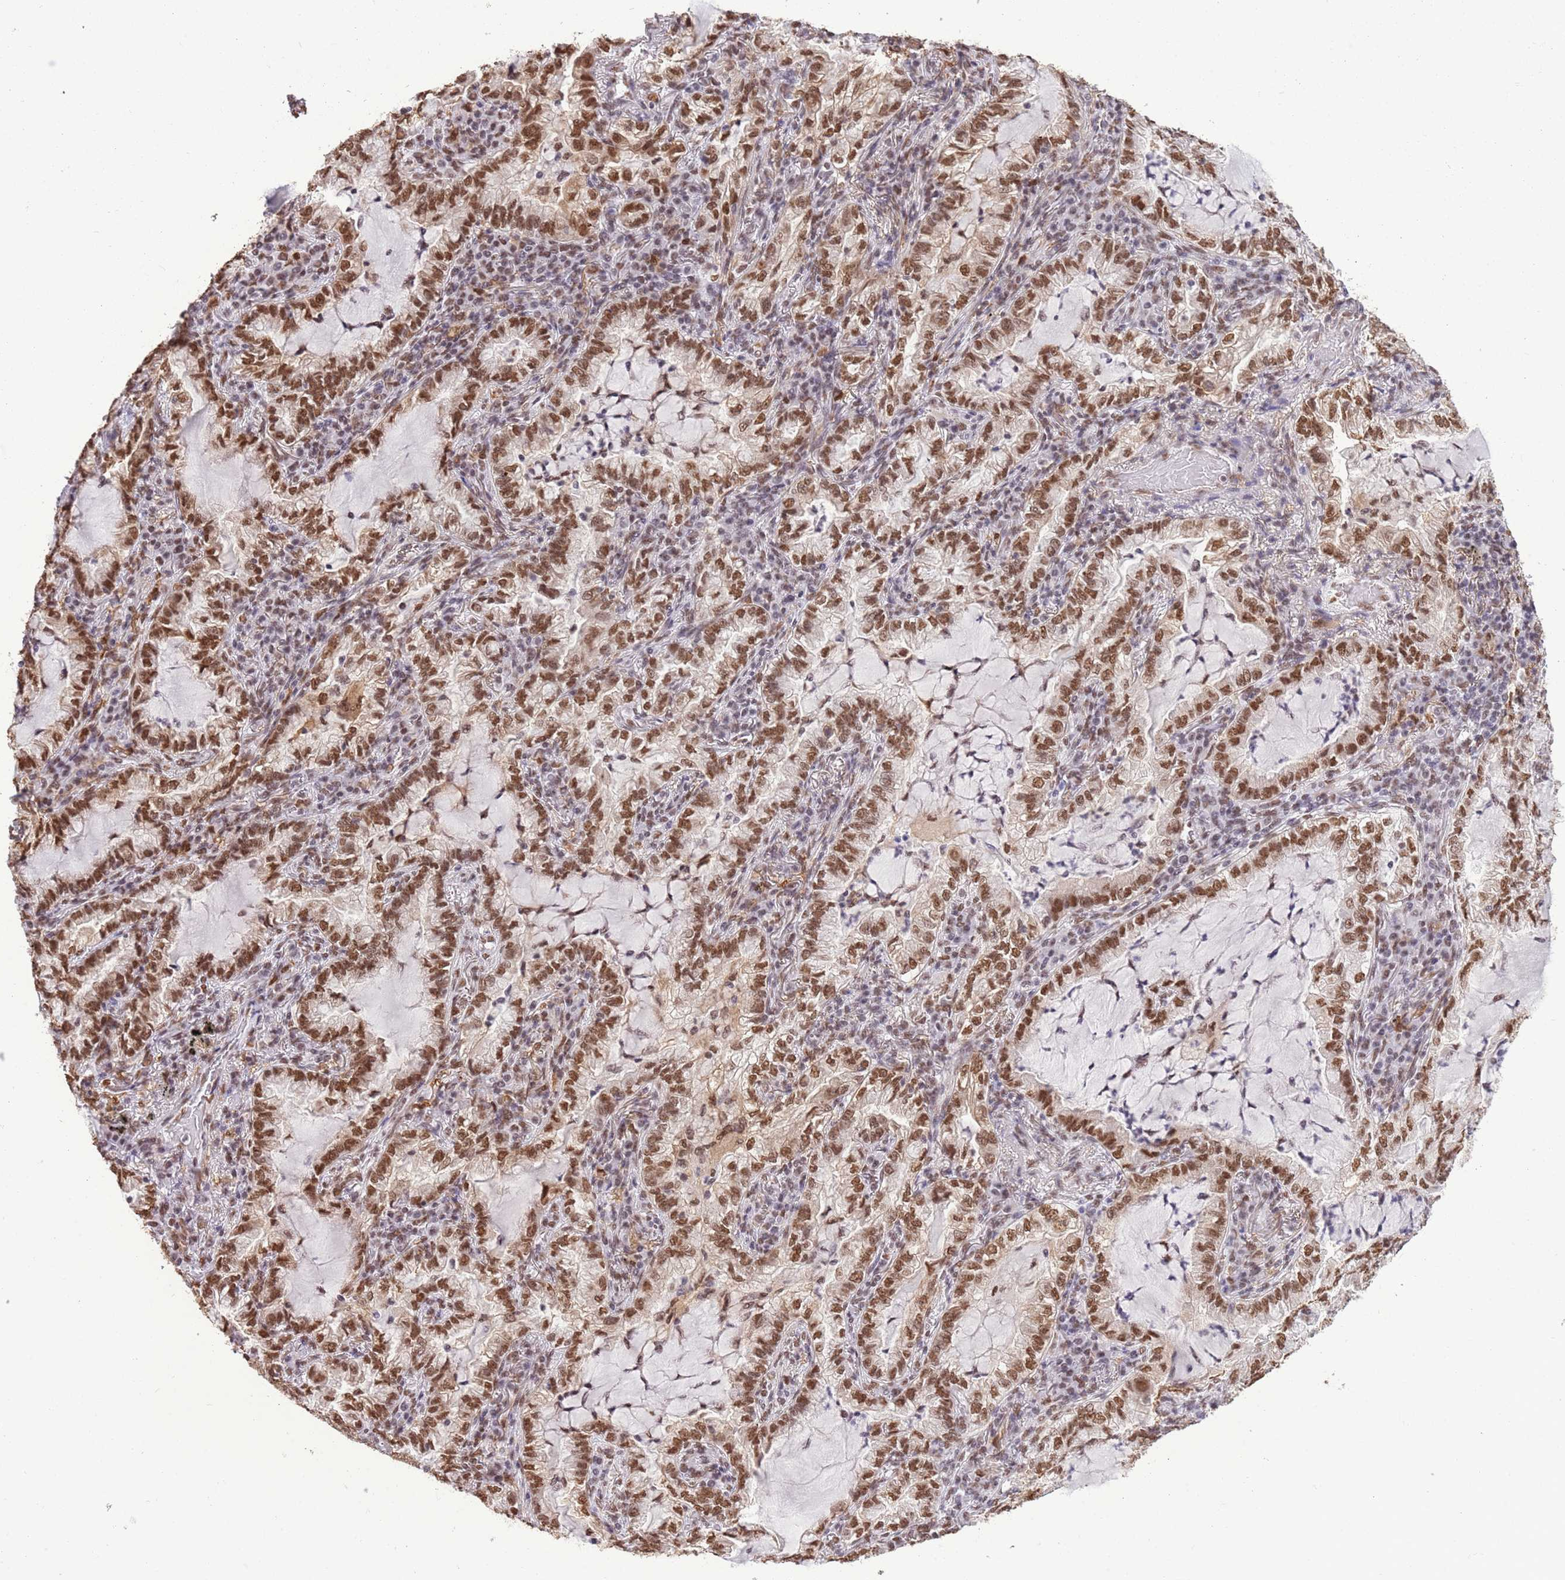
{"staining": {"intensity": "moderate", "quantity": ">75%", "location": "nuclear"}, "tissue": "lung cancer", "cell_type": "Tumor cells", "image_type": "cancer", "snomed": [{"axis": "morphology", "description": "Adenocarcinoma, NOS"}, {"axis": "topography", "description": "Lung"}], "caption": "DAB (3,3'-diaminobenzidine) immunohistochemical staining of human lung cancer (adenocarcinoma) exhibits moderate nuclear protein positivity in approximately >75% of tumor cells. The staining was performed using DAB, with brown indicating positive protein expression. Nuclei are stained blue with hematoxylin.", "gene": "TRIM32", "patient": {"sex": "female", "age": 73}}